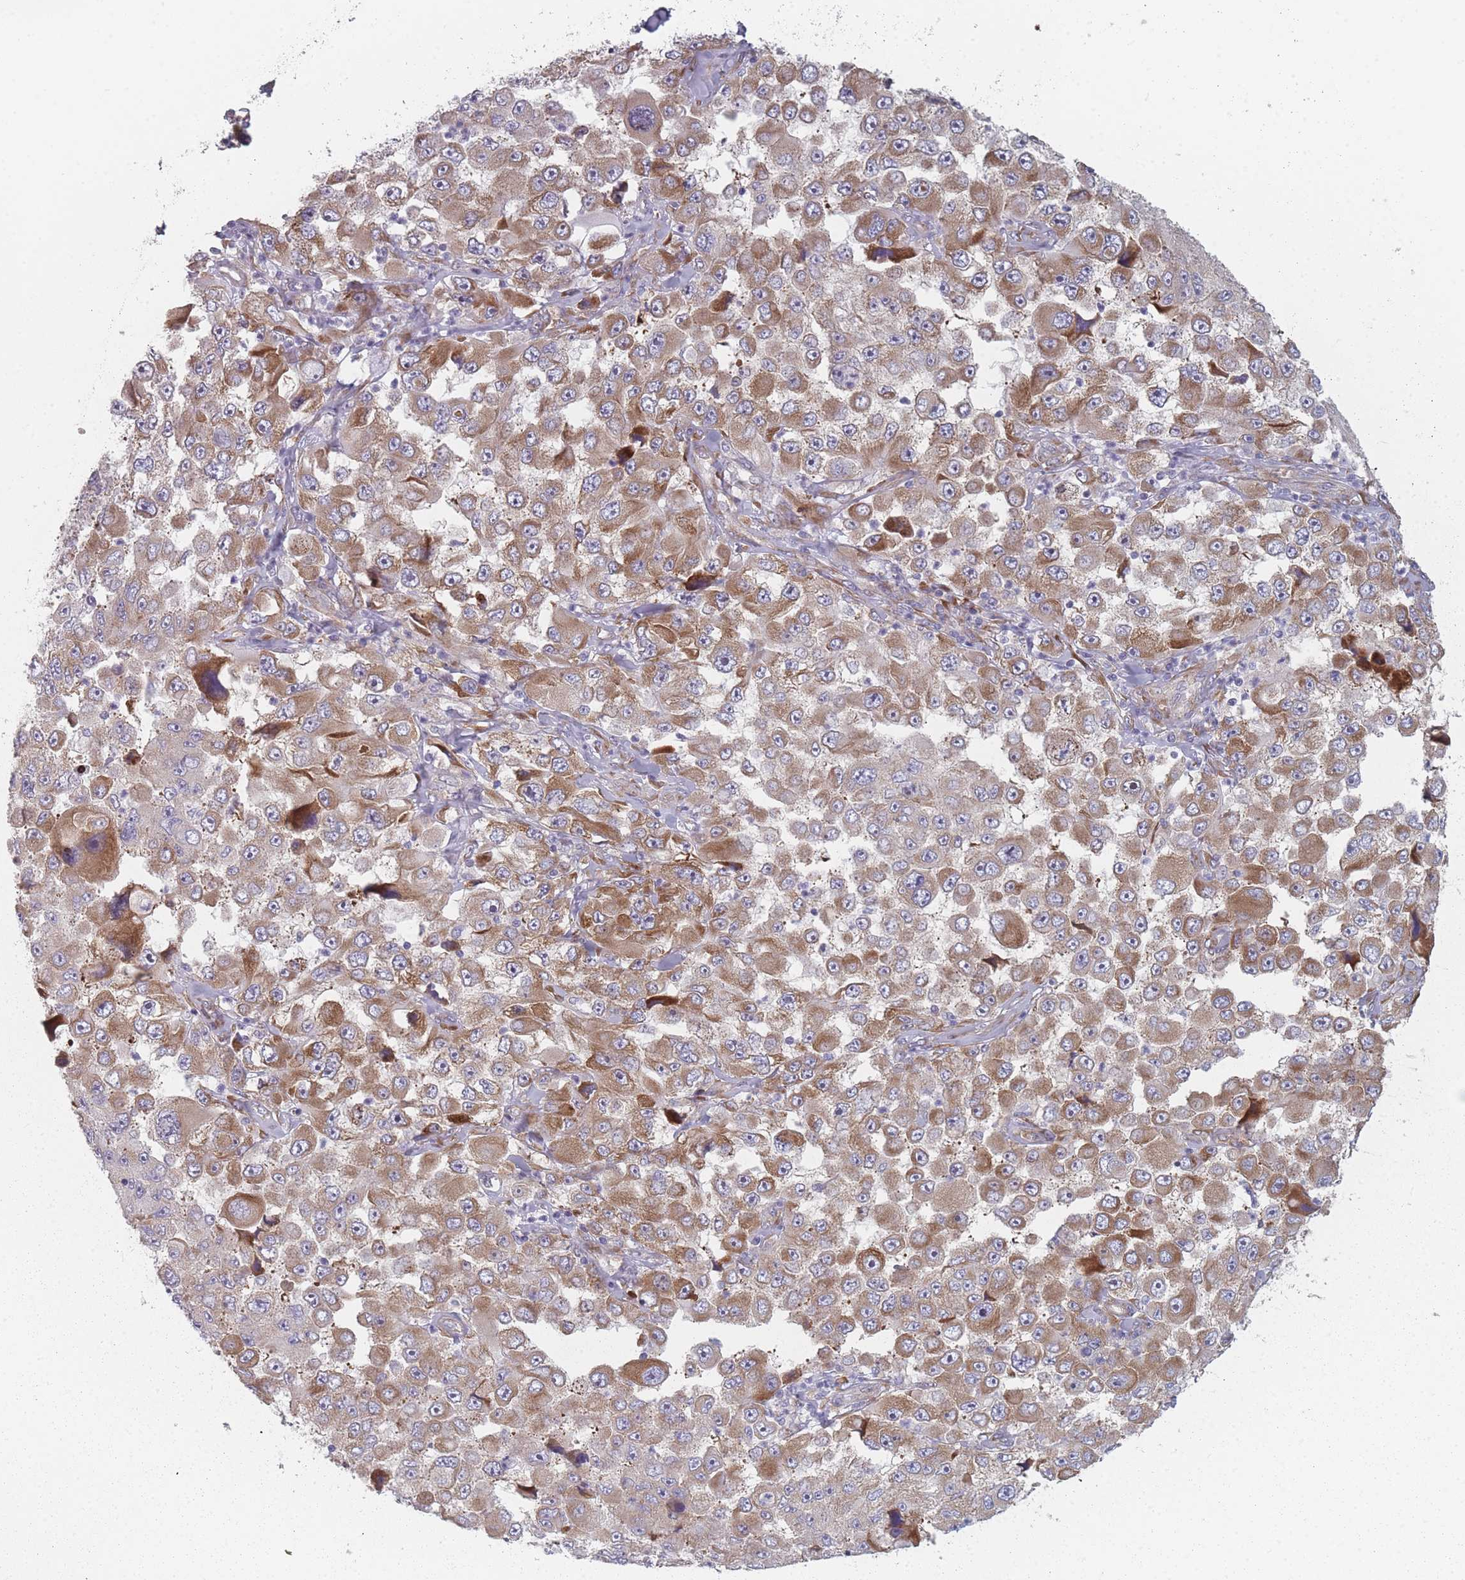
{"staining": {"intensity": "moderate", "quantity": ">75%", "location": "cytoplasmic/membranous"}, "tissue": "melanoma", "cell_type": "Tumor cells", "image_type": "cancer", "snomed": [{"axis": "morphology", "description": "Malignant melanoma, Metastatic site"}, {"axis": "topography", "description": "Lymph node"}], "caption": "Moderate cytoplasmic/membranous protein expression is present in approximately >75% of tumor cells in melanoma.", "gene": "CACNG5", "patient": {"sex": "male", "age": 62}}